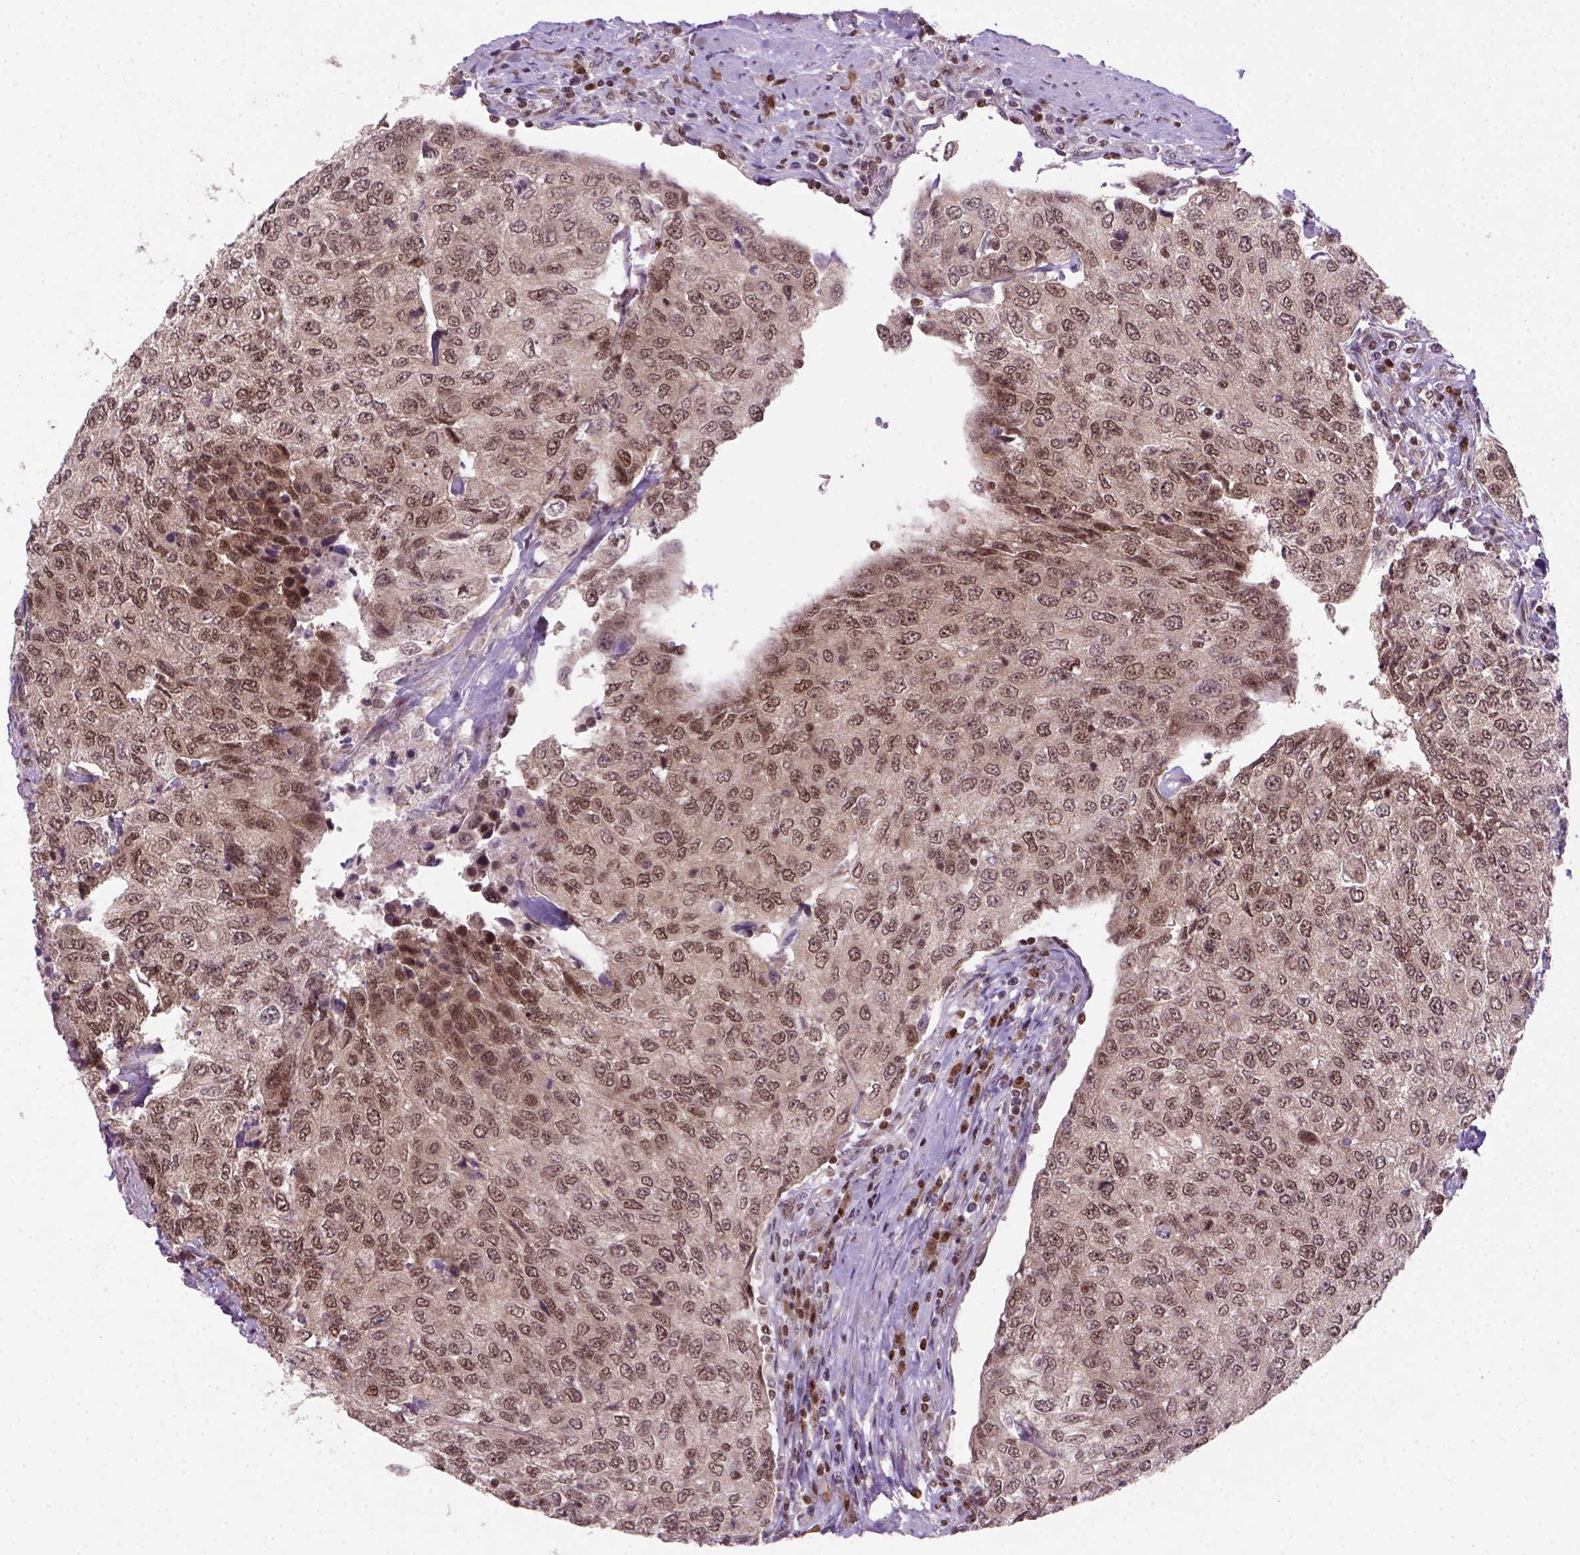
{"staining": {"intensity": "moderate", "quantity": ">75%", "location": "nuclear"}, "tissue": "urothelial cancer", "cell_type": "Tumor cells", "image_type": "cancer", "snomed": [{"axis": "morphology", "description": "Urothelial carcinoma, High grade"}, {"axis": "topography", "description": "Urinary bladder"}], "caption": "Immunohistochemistry histopathology image of human urothelial cancer stained for a protein (brown), which displays medium levels of moderate nuclear staining in approximately >75% of tumor cells.", "gene": "MGMT", "patient": {"sex": "female", "age": 78}}